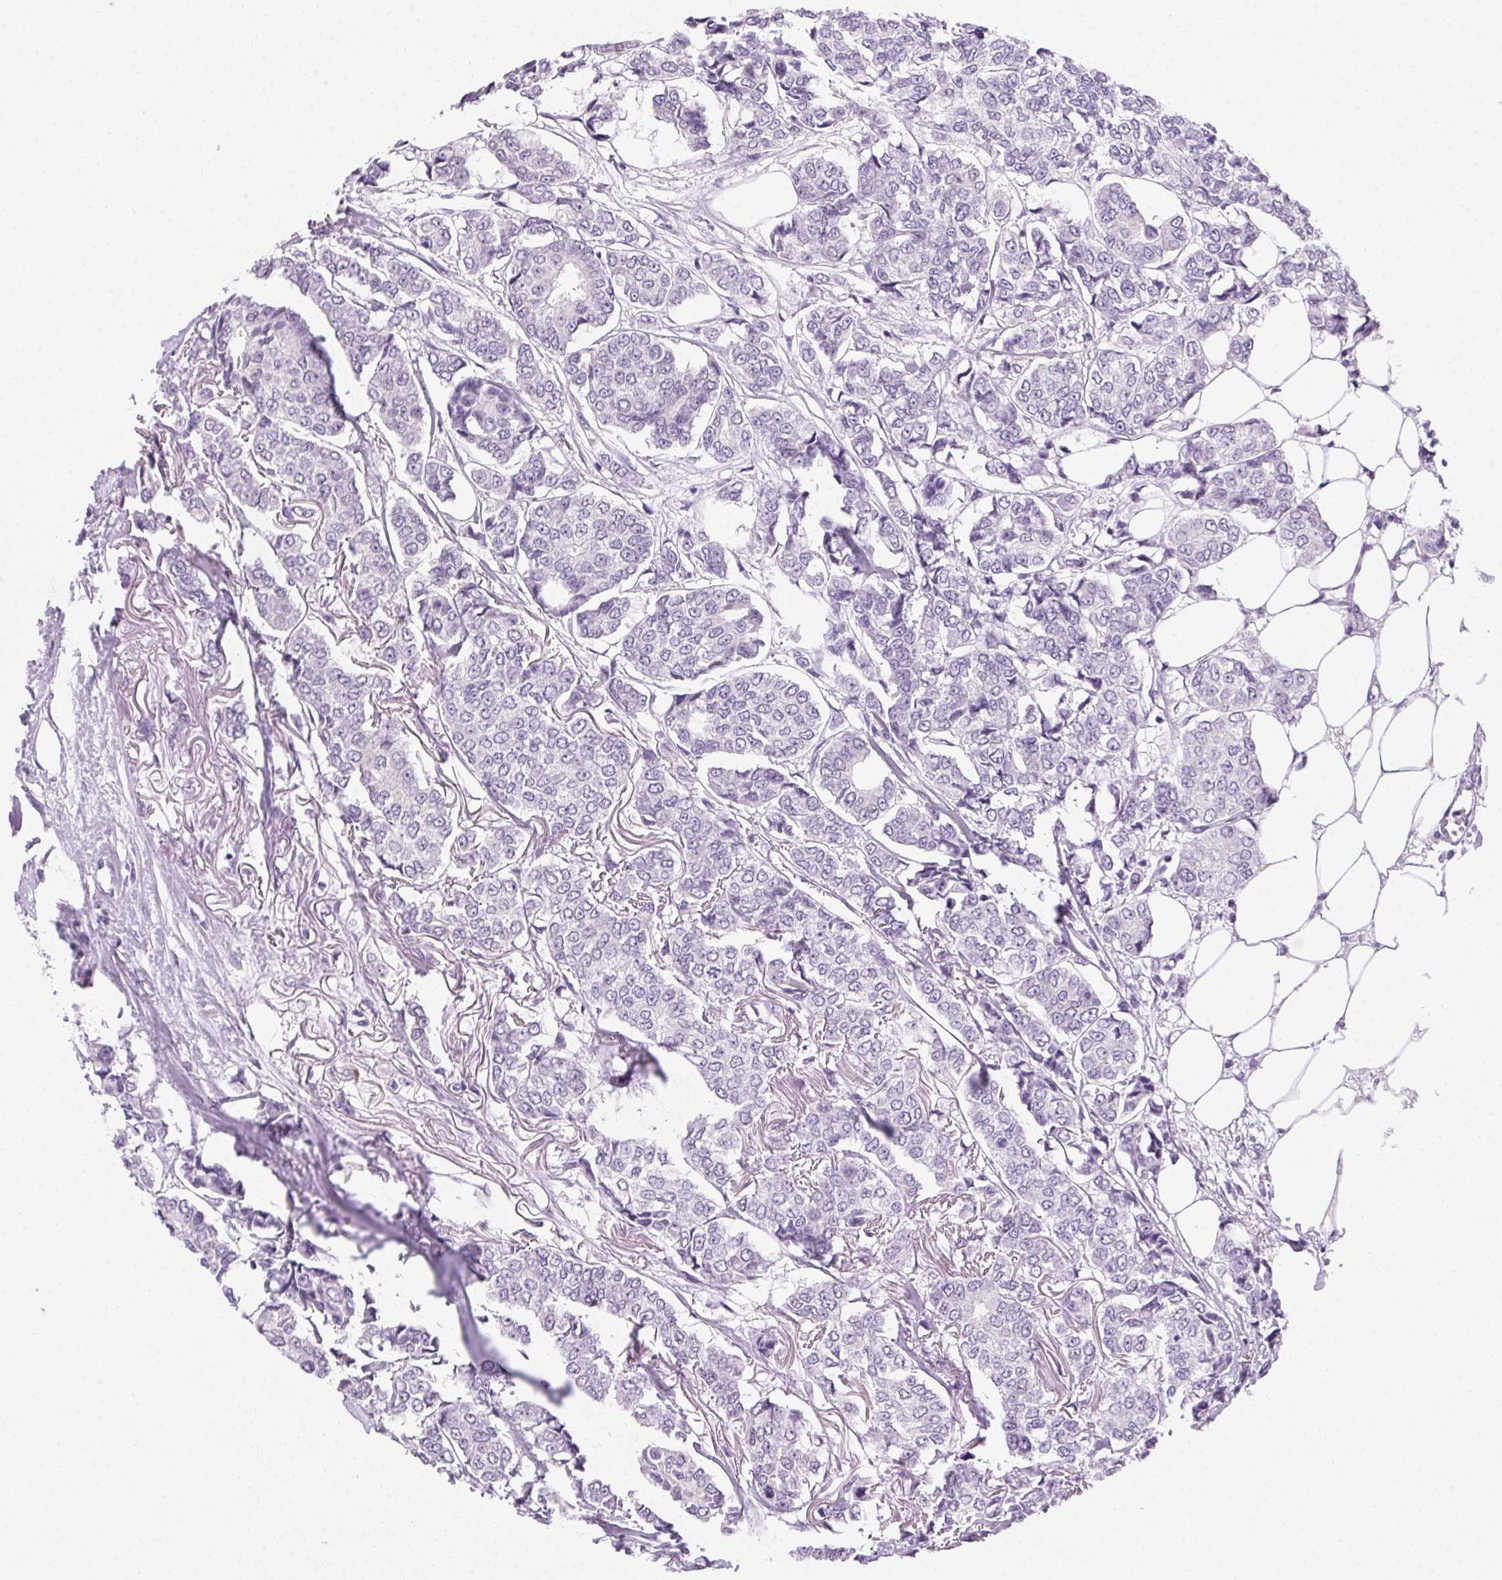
{"staining": {"intensity": "negative", "quantity": "none", "location": "none"}, "tissue": "breast cancer", "cell_type": "Tumor cells", "image_type": "cancer", "snomed": [{"axis": "morphology", "description": "Duct carcinoma"}, {"axis": "topography", "description": "Breast"}], "caption": "Breast invasive ductal carcinoma was stained to show a protein in brown. There is no significant staining in tumor cells.", "gene": "POPDC2", "patient": {"sex": "female", "age": 94}}